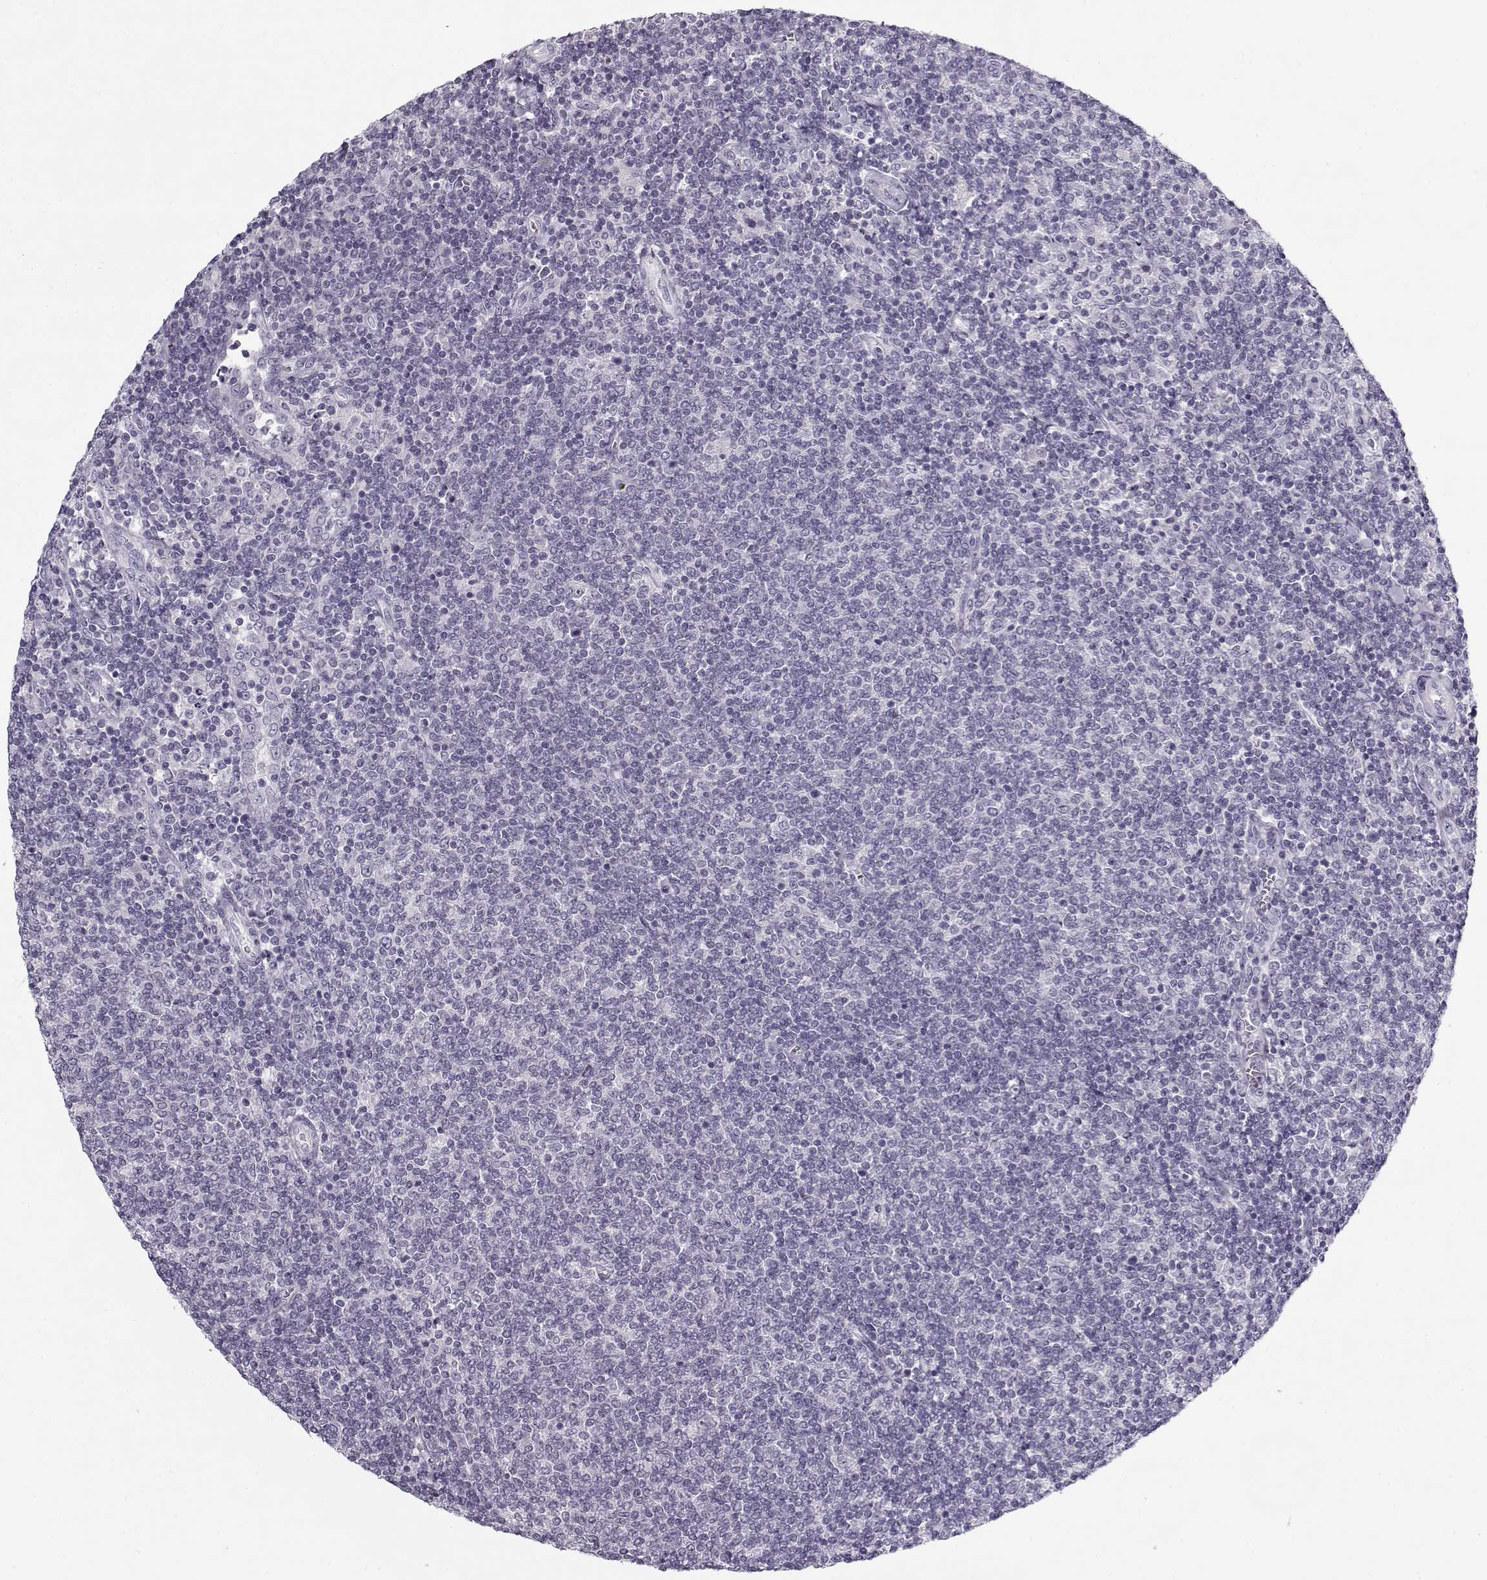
{"staining": {"intensity": "negative", "quantity": "none", "location": "none"}, "tissue": "lymphoma", "cell_type": "Tumor cells", "image_type": "cancer", "snomed": [{"axis": "morphology", "description": "Malignant lymphoma, non-Hodgkin's type, Low grade"}, {"axis": "topography", "description": "Lymph node"}], "caption": "There is no significant staining in tumor cells of lymphoma.", "gene": "PNMT", "patient": {"sex": "male", "age": 52}}